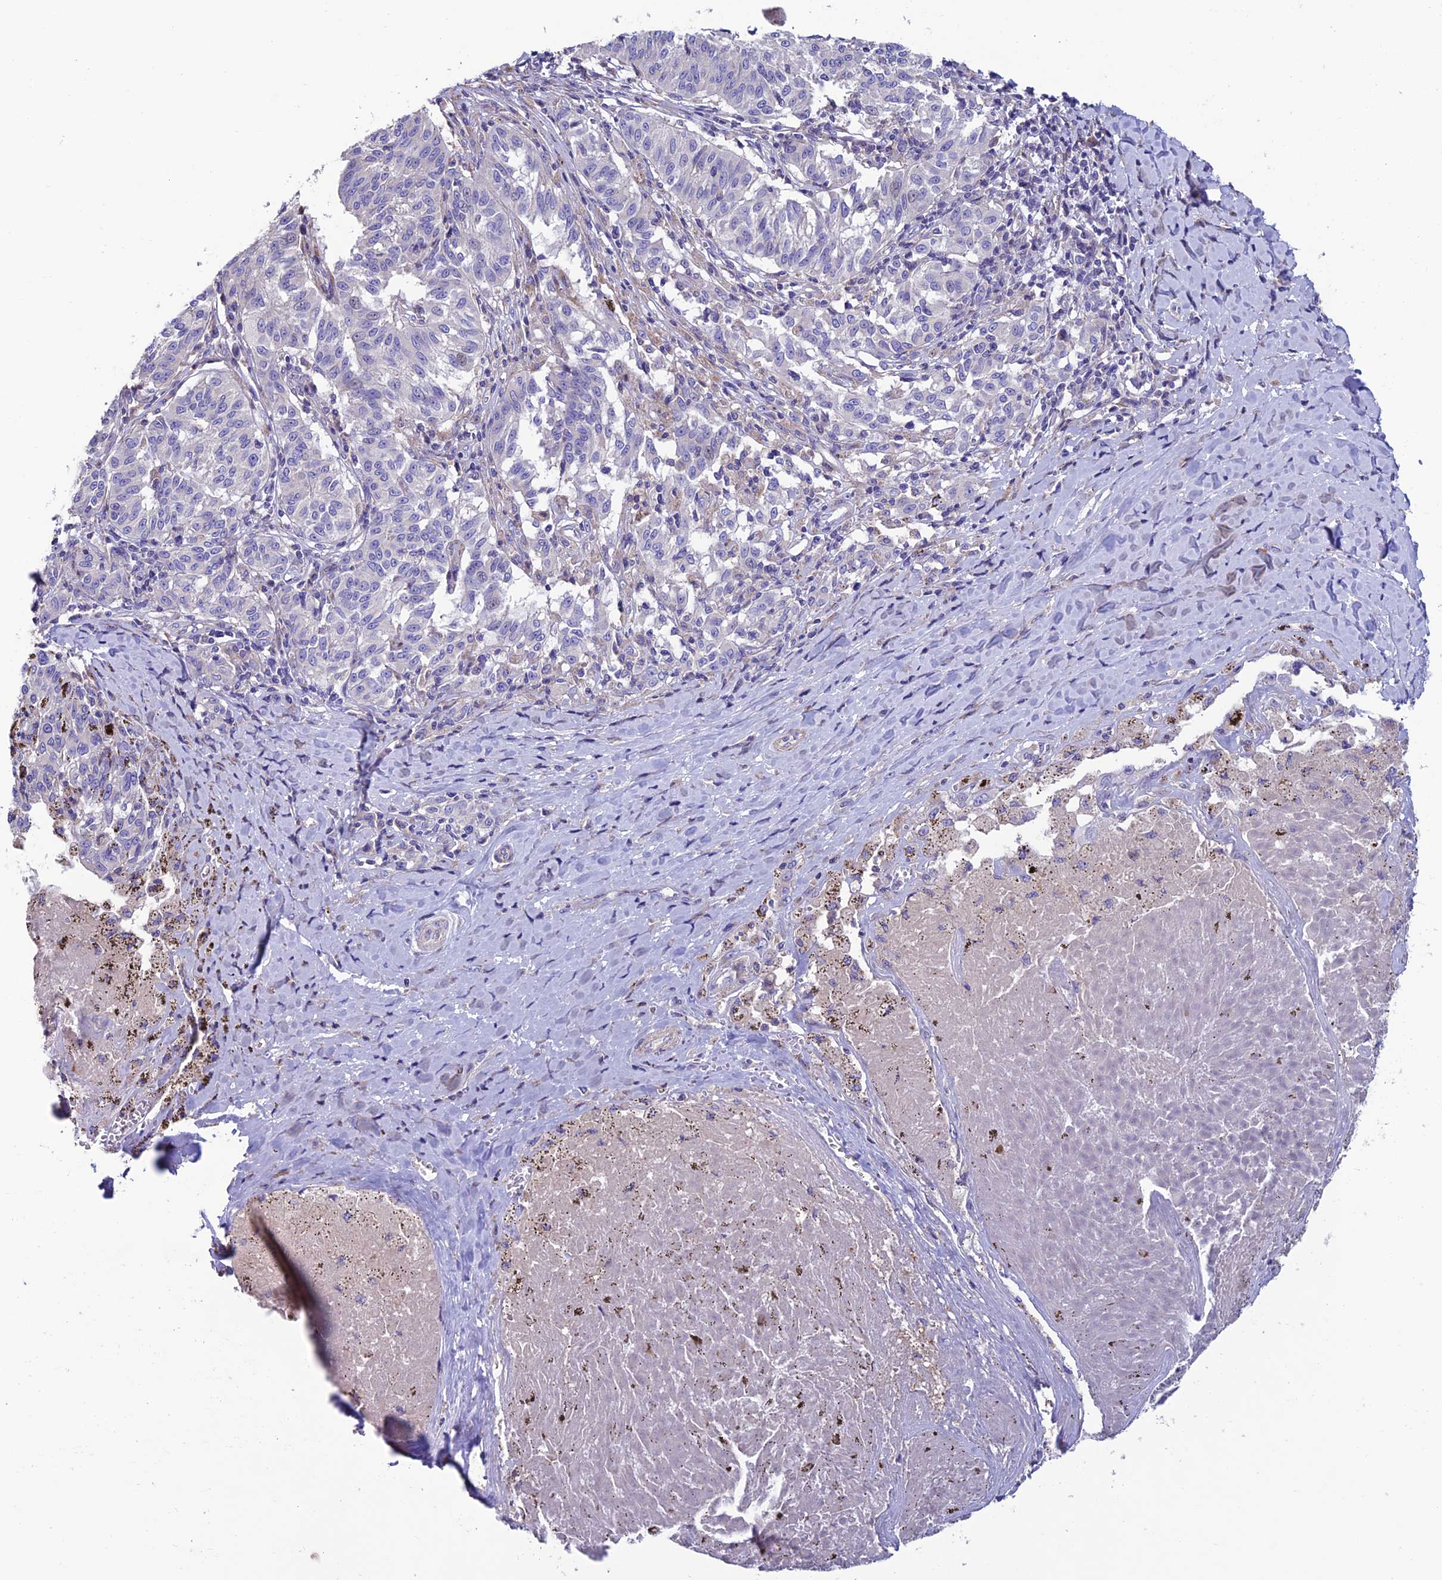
{"staining": {"intensity": "negative", "quantity": "none", "location": "none"}, "tissue": "melanoma", "cell_type": "Tumor cells", "image_type": "cancer", "snomed": [{"axis": "morphology", "description": "Malignant melanoma, NOS"}, {"axis": "topography", "description": "Skin"}], "caption": "A high-resolution image shows IHC staining of melanoma, which exhibits no significant positivity in tumor cells. Brightfield microscopy of immunohistochemistry stained with DAB (3,3'-diaminobenzidine) (brown) and hematoxylin (blue), captured at high magnification.", "gene": "FAM178B", "patient": {"sex": "female", "age": 72}}